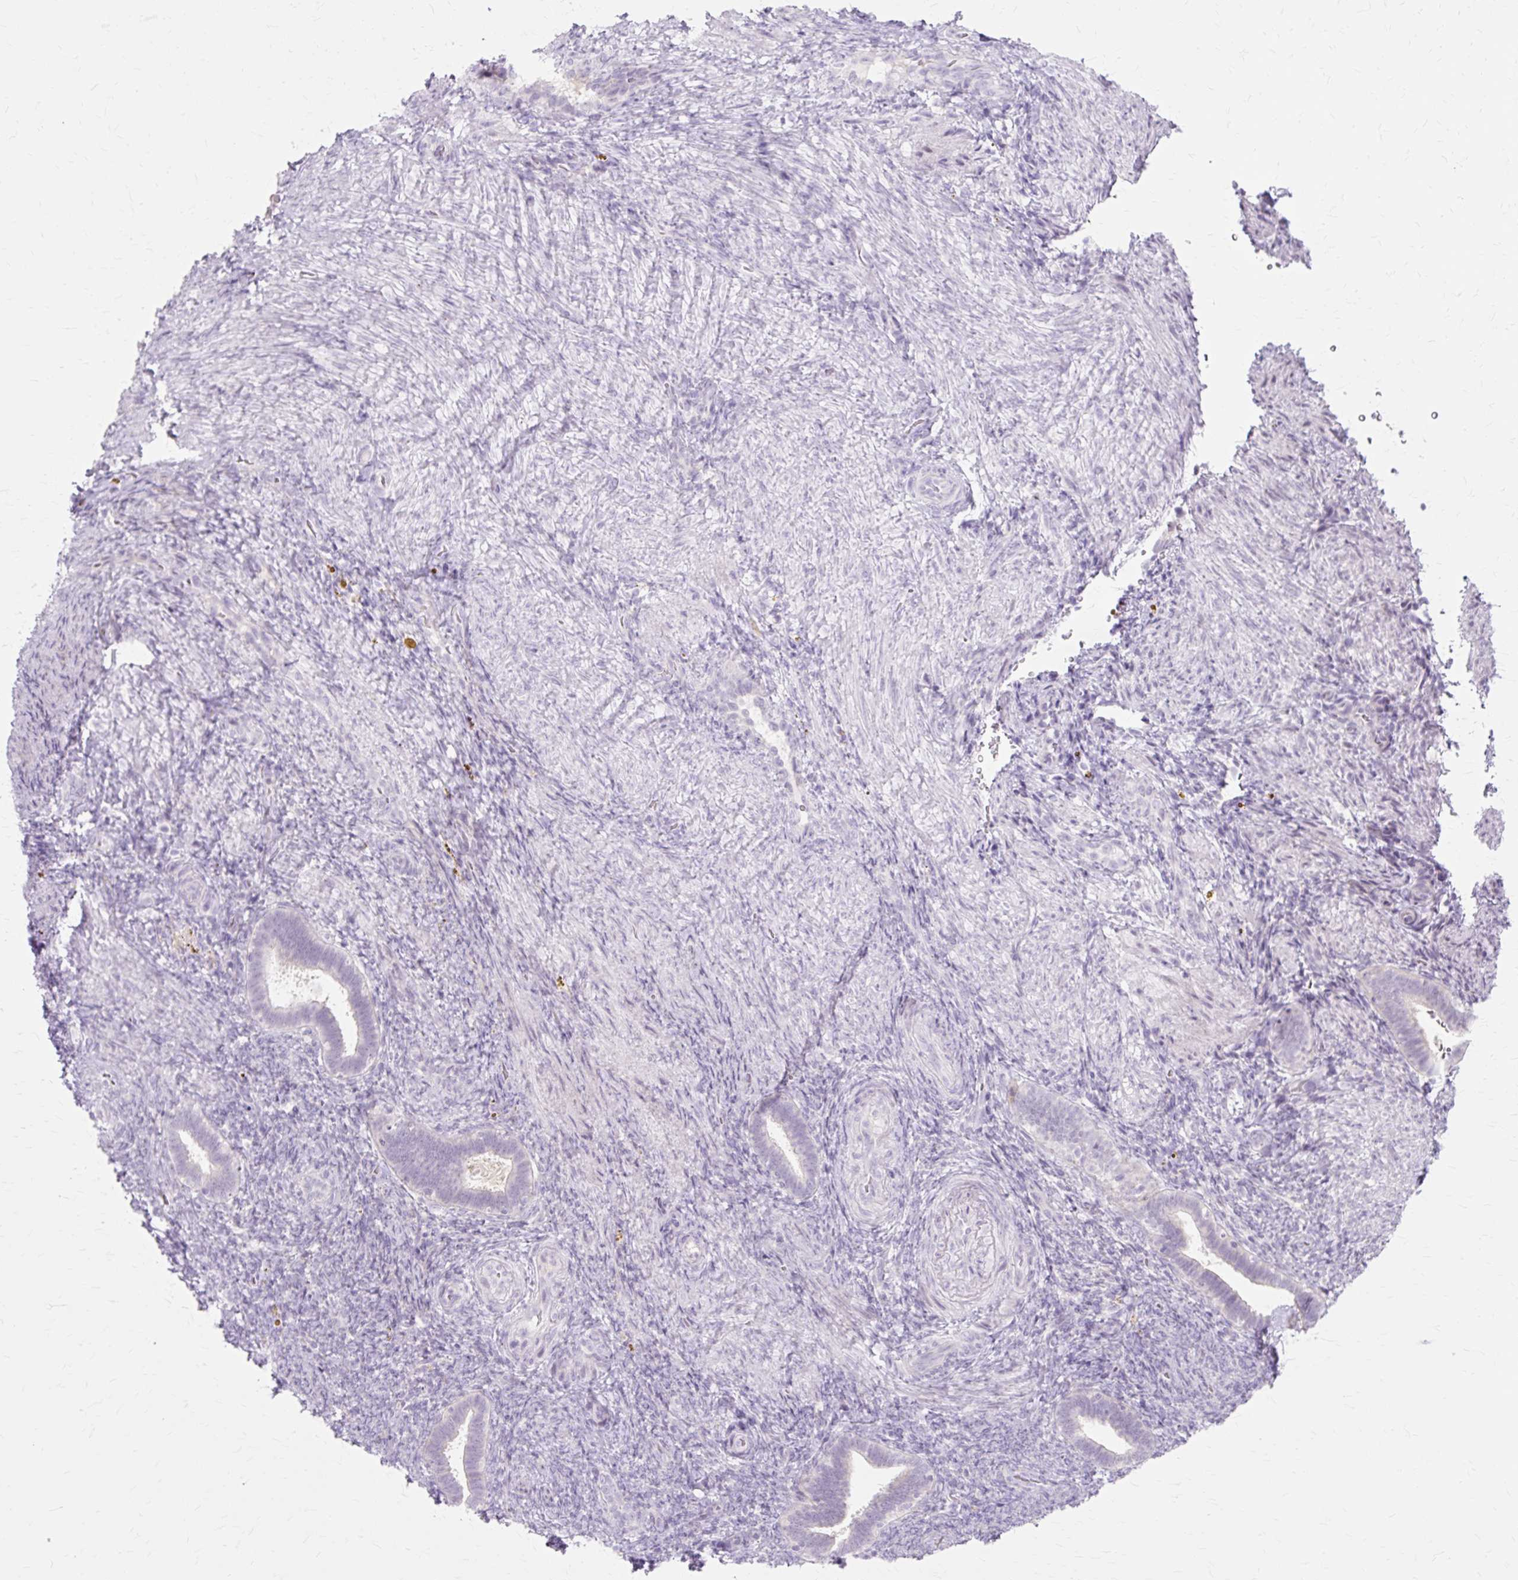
{"staining": {"intensity": "negative", "quantity": "none", "location": "none"}, "tissue": "endometrium", "cell_type": "Cells in endometrial stroma", "image_type": "normal", "snomed": [{"axis": "morphology", "description": "Normal tissue, NOS"}, {"axis": "topography", "description": "Endometrium"}], "caption": "Protein analysis of benign endometrium displays no significant expression in cells in endometrial stroma. Nuclei are stained in blue.", "gene": "IRX2", "patient": {"sex": "female", "age": 34}}